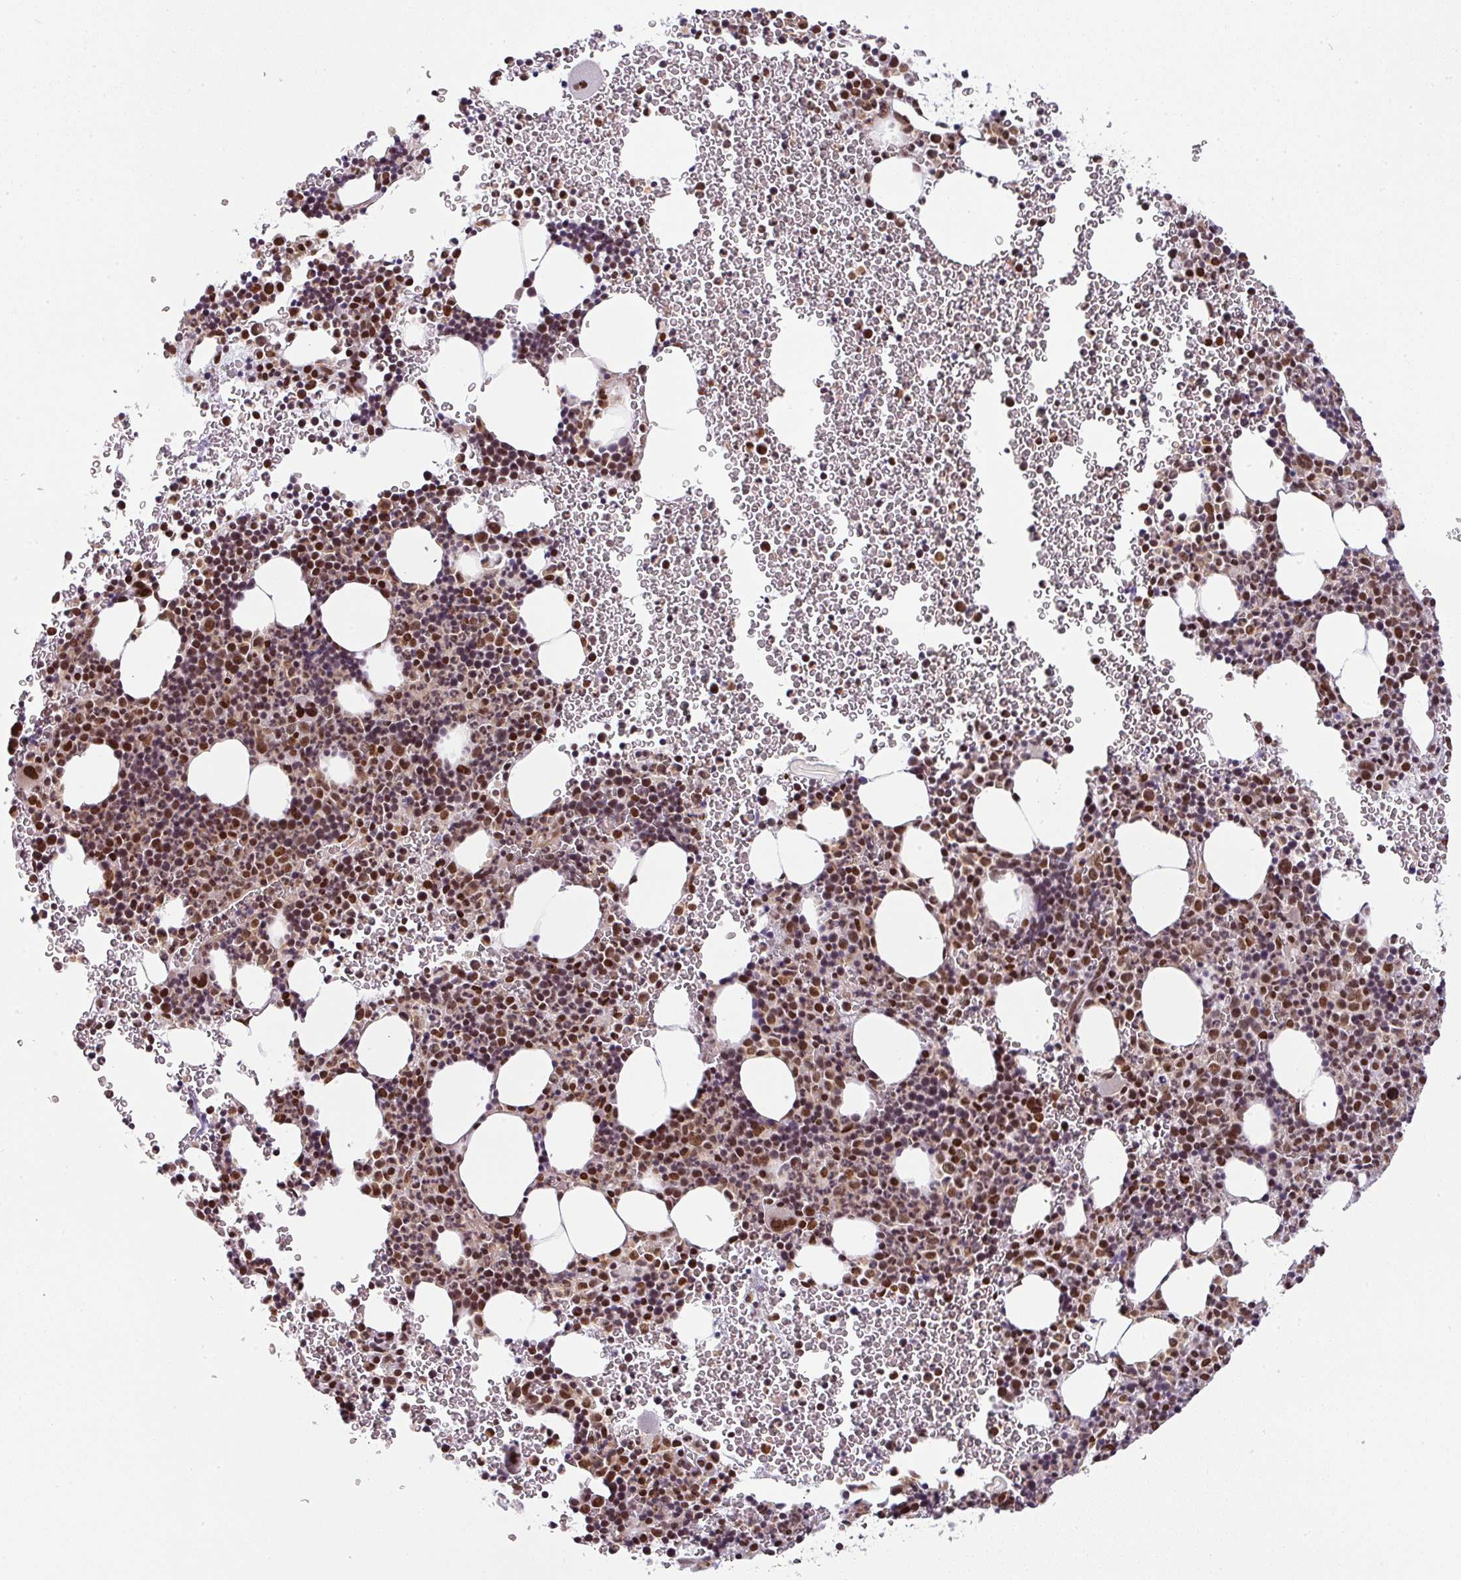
{"staining": {"intensity": "moderate", "quantity": "25%-75%", "location": "nuclear"}, "tissue": "bone marrow", "cell_type": "Hematopoietic cells", "image_type": "normal", "snomed": [{"axis": "morphology", "description": "Normal tissue, NOS"}, {"axis": "topography", "description": "Bone marrow"}], "caption": "Brown immunohistochemical staining in normal bone marrow reveals moderate nuclear staining in about 25%-75% of hematopoietic cells. (Stains: DAB (3,3'-diaminobenzidine) in brown, nuclei in blue, Microscopy: brightfield microscopy at high magnification).", "gene": "NCOA5", "patient": {"sex": "male", "age": 61}}